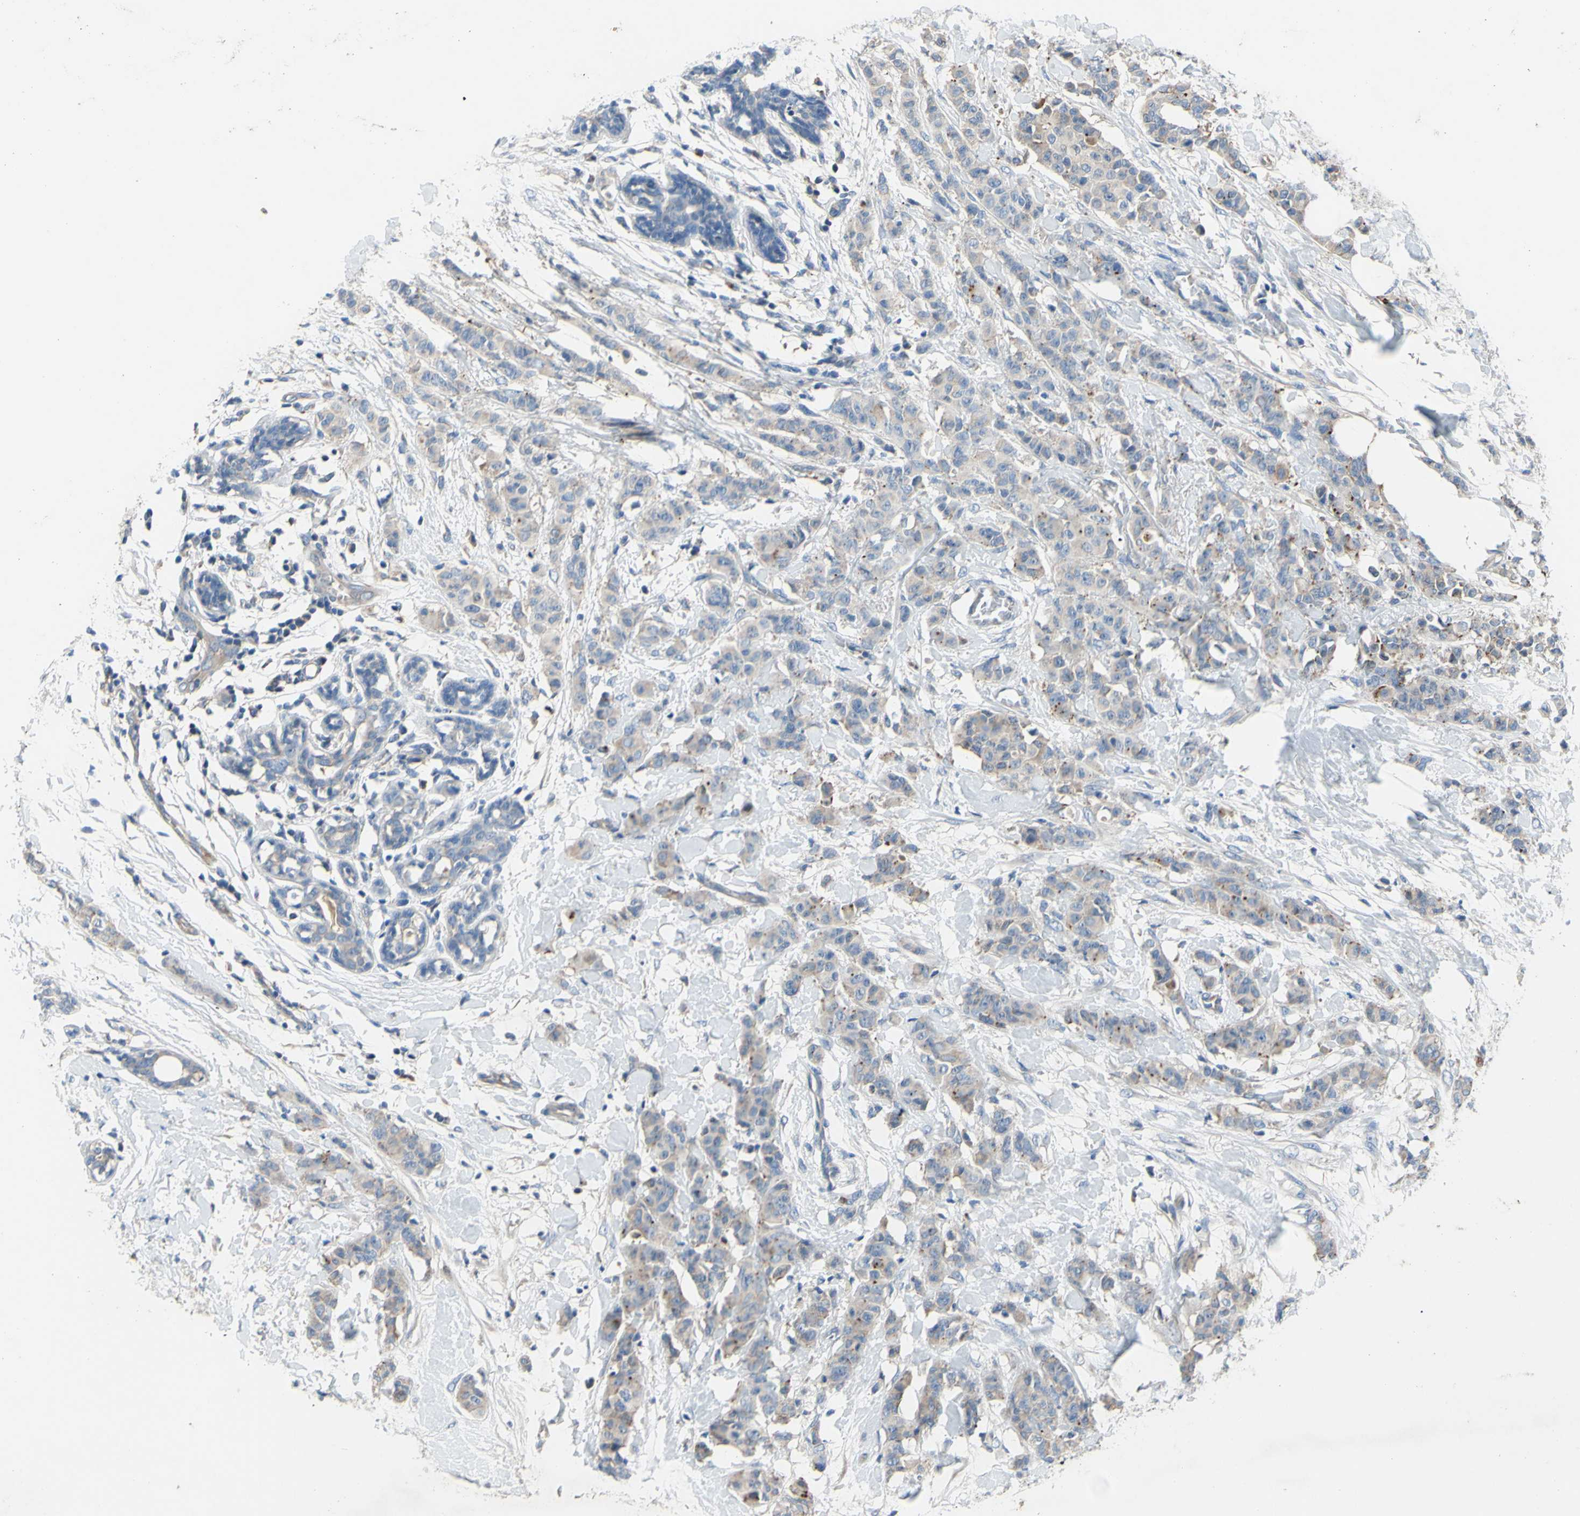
{"staining": {"intensity": "weak", "quantity": ">75%", "location": "cytoplasmic/membranous"}, "tissue": "breast cancer", "cell_type": "Tumor cells", "image_type": "cancer", "snomed": [{"axis": "morphology", "description": "Normal tissue, NOS"}, {"axis": "morphology", "description": "Duct carcinoma"}, {"axis": "topography", "description": "Breast"}], "caption": "Brown immunohistochemical staining in breast cancer shows weak cytoplasmic/membranous positivity in about >75% of tumor cells.", "gene": "TMEM59L", "patient": {"sex": "female", "age": 40}}